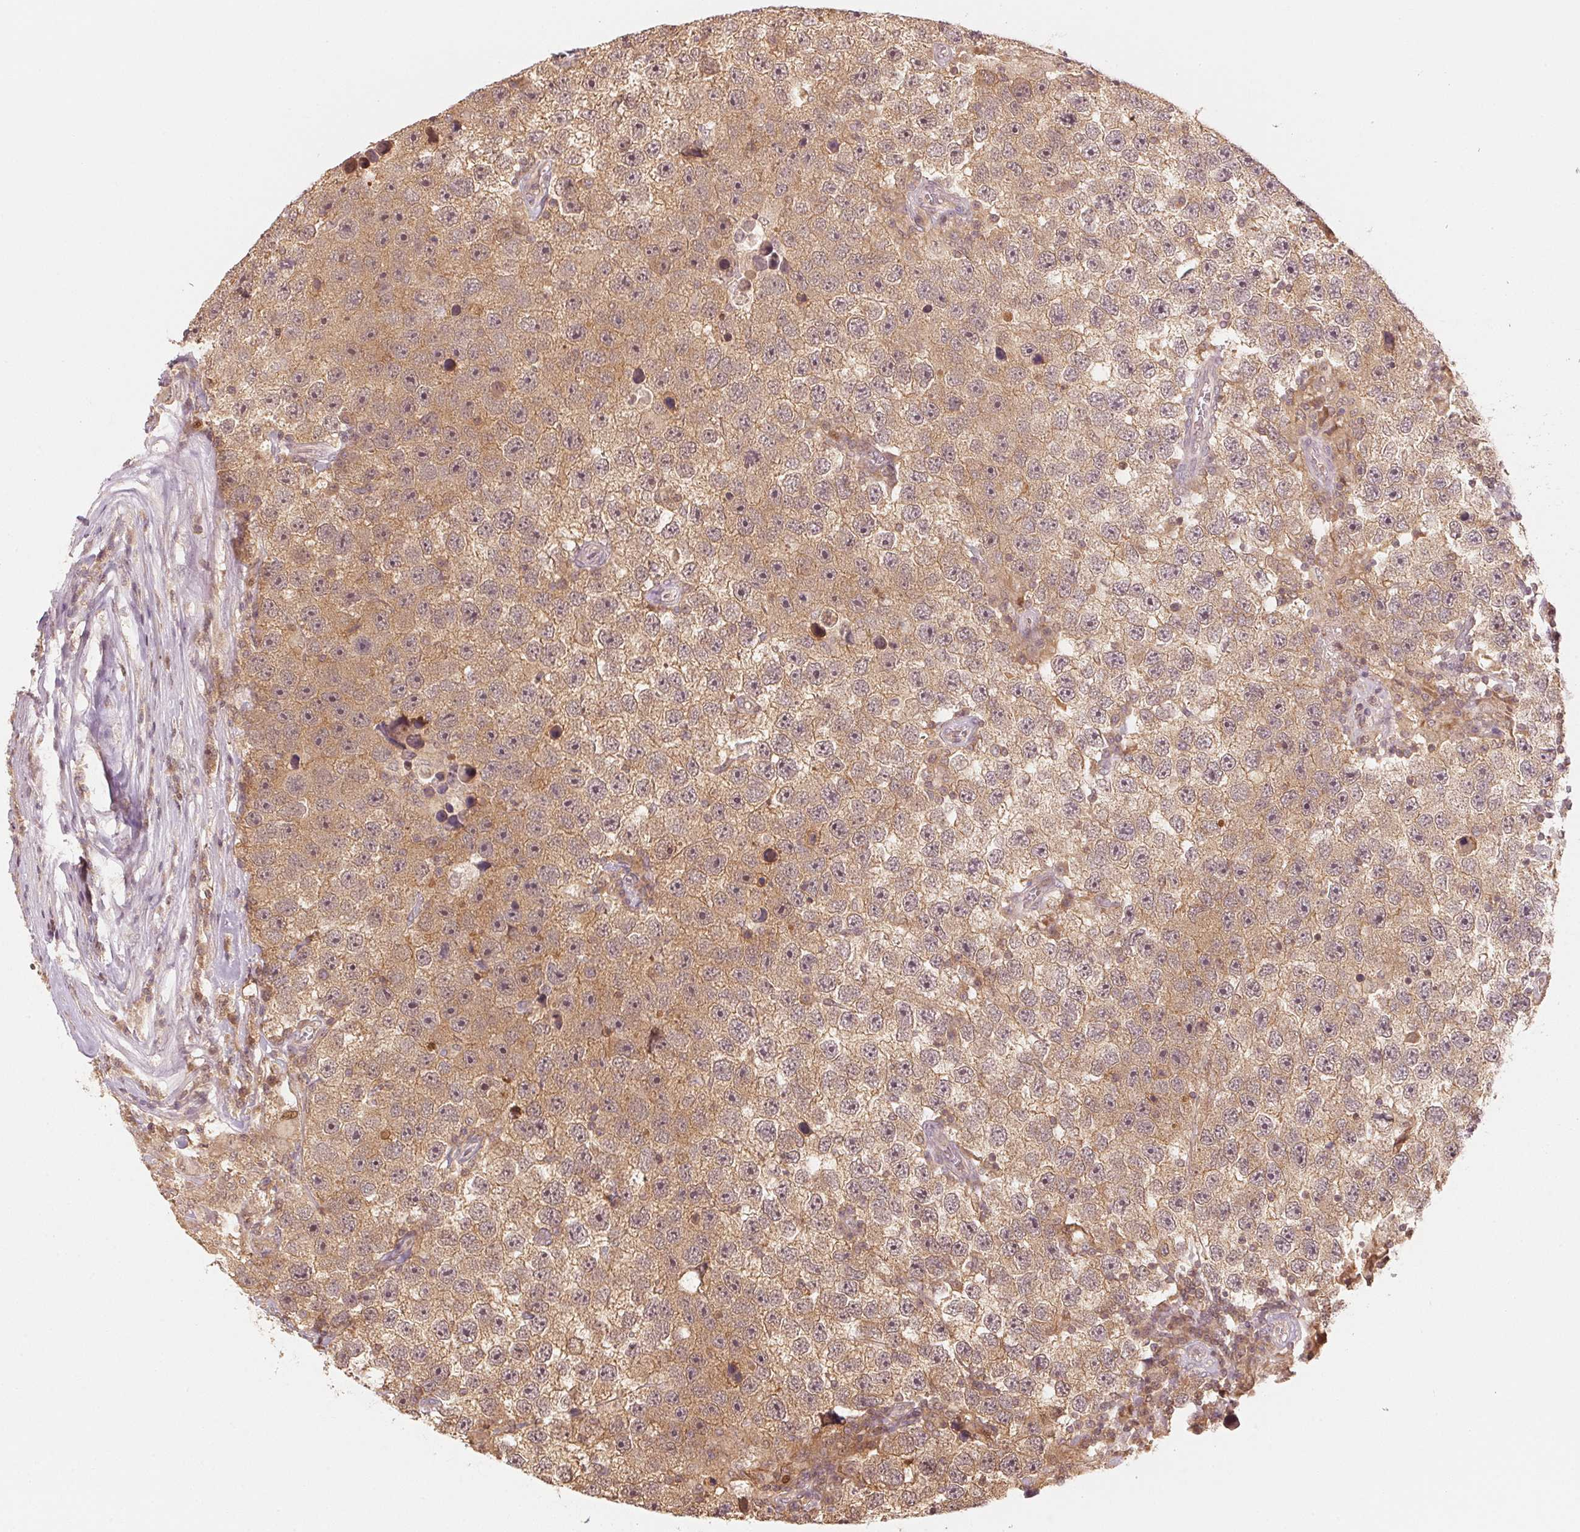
{"staining": {"intensity": "moderate", "quantity": ">75%", "location": "cytoplasmic/membranous,nuclear"}, "tissue": "testis cancer", "cell_type": "Tumor cells", "image_type": "cancer", "snomed": [{"axis": "morphology", "description": "Seminoma, NOS"}, {"axis": "topography", "description": "Testis"}], "caption": "Immunohistochemistry (IHC) of human seminoma (testis) shows medium levels of moderate cytoplasmic/membranous and nuclear staining in approximately >75% of tumor cells.", "gene": "UBE2L3", "patient": {"sex": "male", "age": 26}}